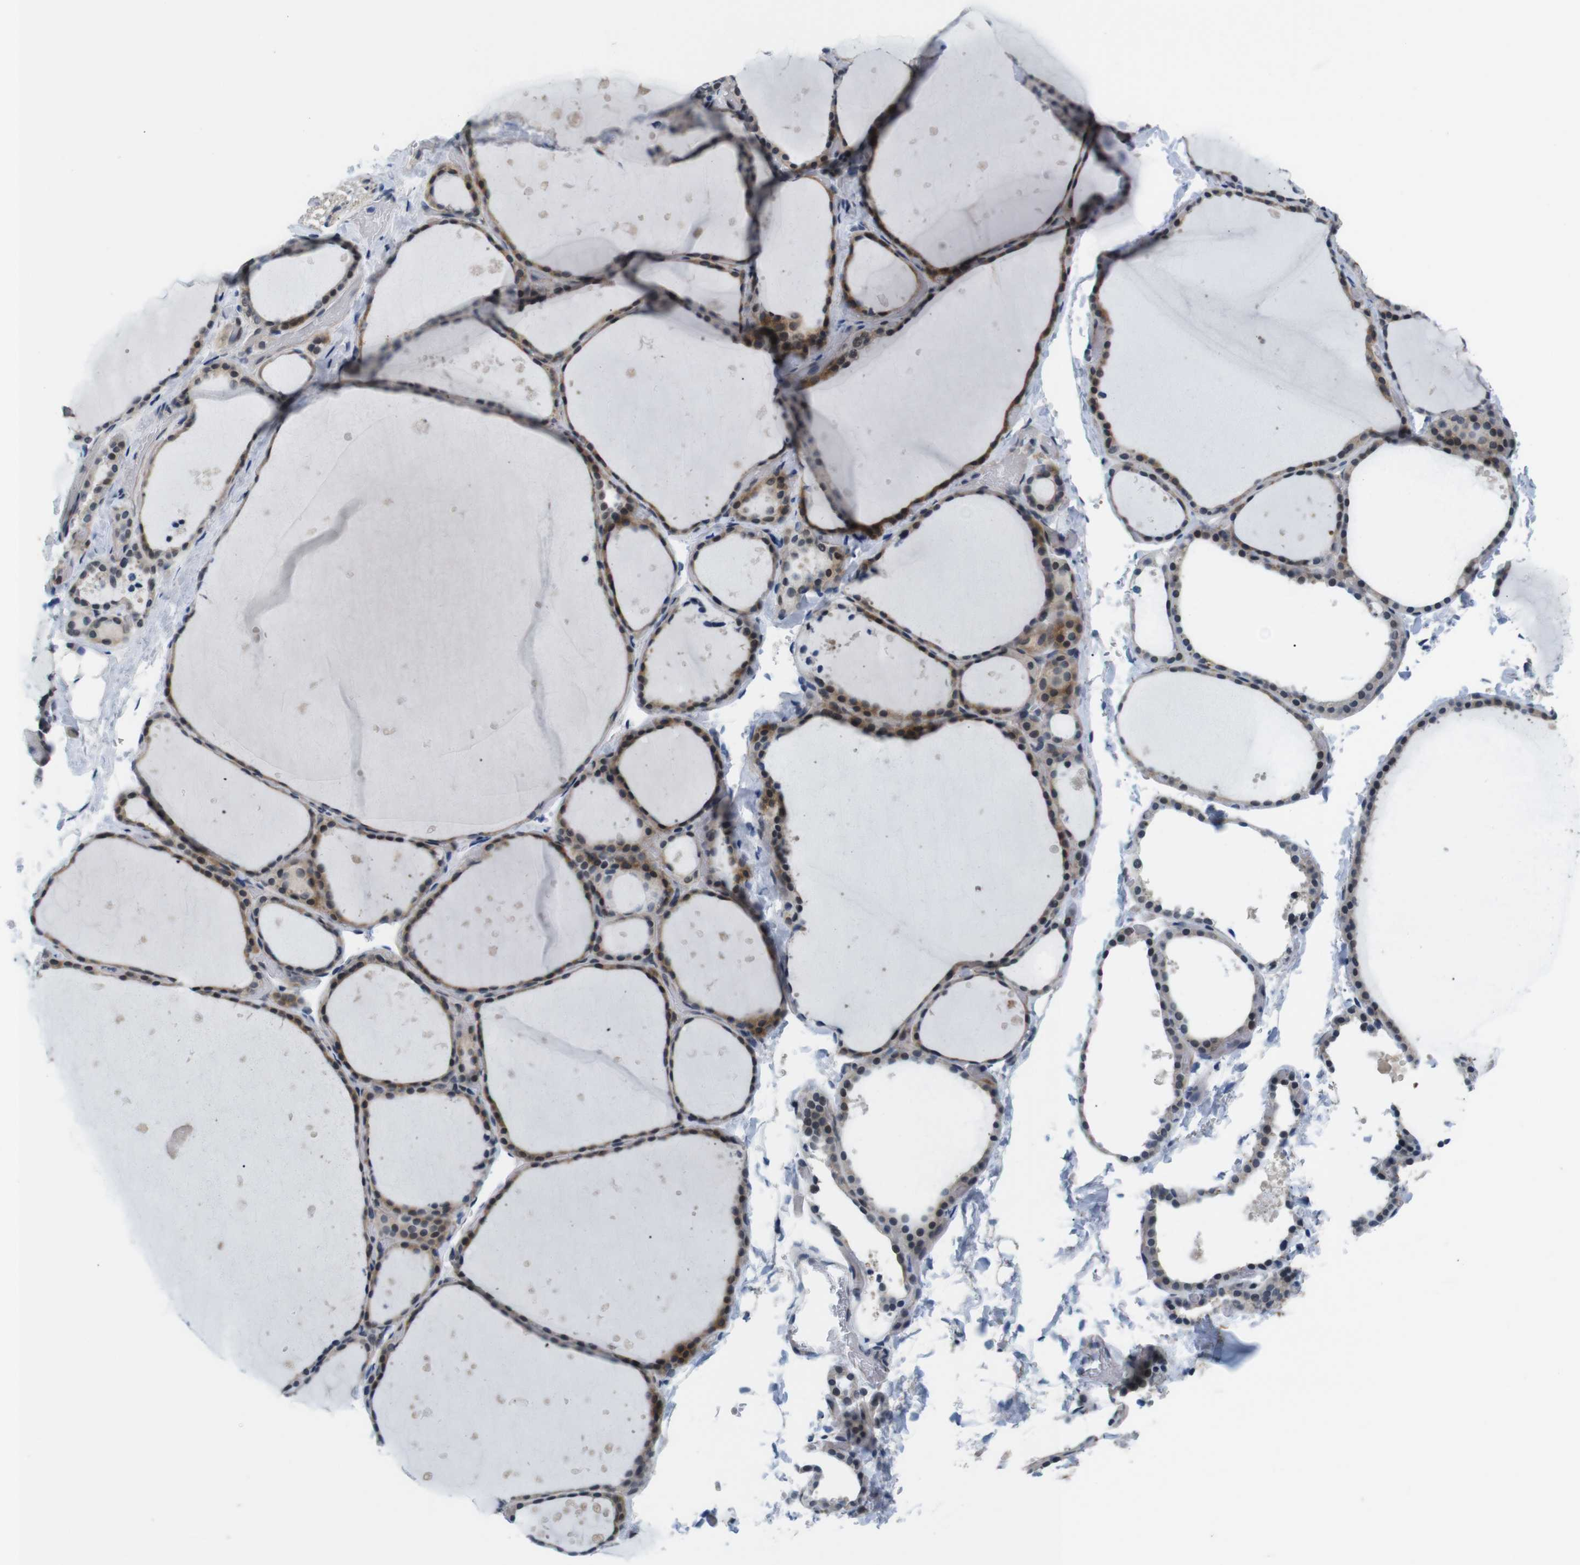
{"staining": {"intensity": "moderate", "quantity": "25%-75%", "location": "cytoplasmic/membranous,nuclear"}, "tissue": "thyroid gland", "cell_type": "Glandular cells", "image_type": "normal", "snomed": [{"axis": "morphology", "description": "Normal tissue, NOS"}, {"axis": "topography", "description": "Thyroid gland"}], "caption": "Brown immunohistochemical staining in normal human thyroid gland displays moderate cytoplasmic/membranous,nuclear staining in about 25%-75% of glandular cells.", "gene": "SMCO2", "patient": {"sex": "female", "age": 44}}